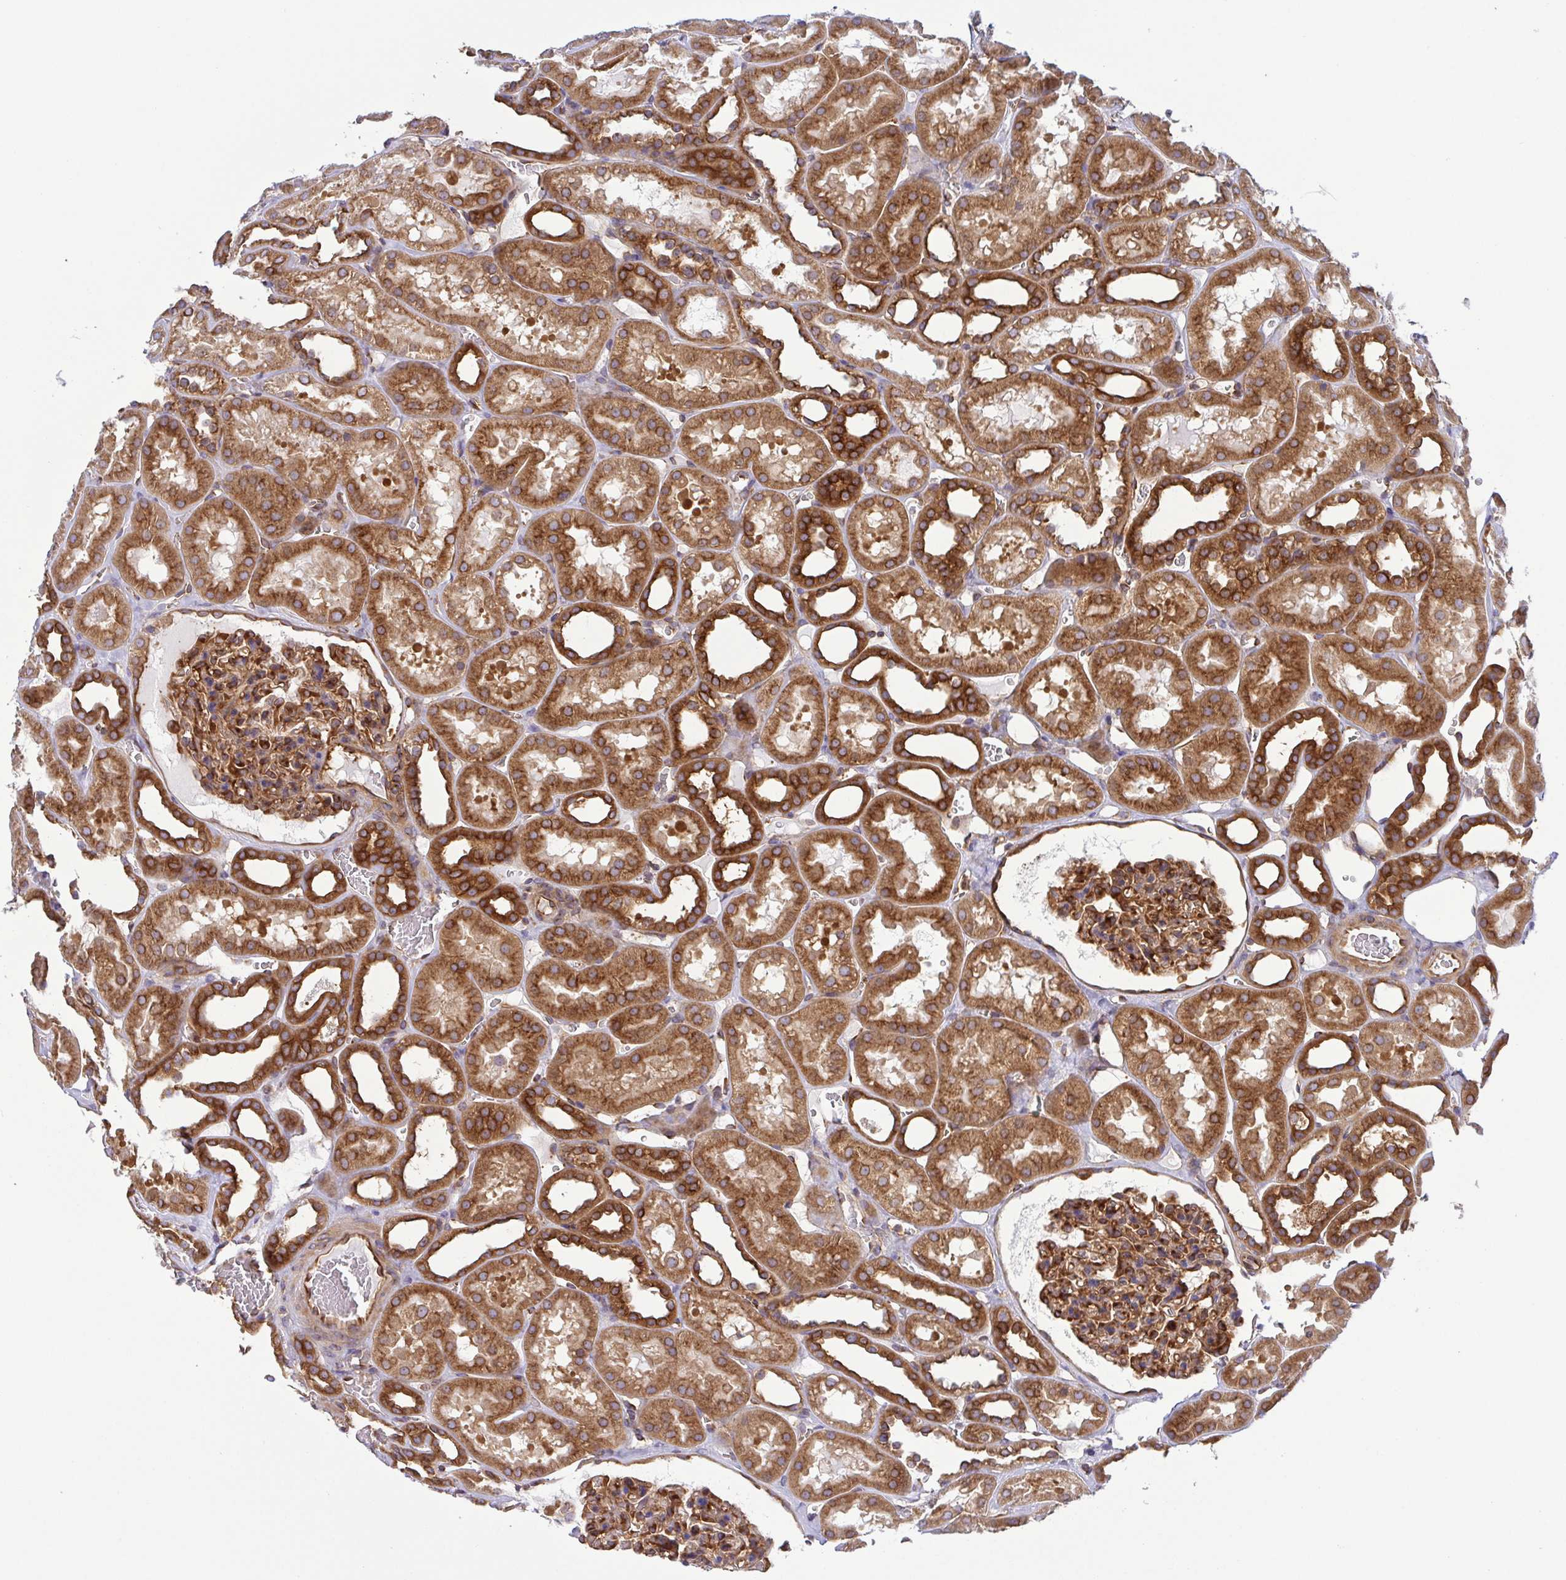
{"staining": {"intensity": "moderate", "quantity": "25%-75%", "location": "cytoplasmic/membranous"}, "tissue": "kidney", "cell_type": "Cells in glomeruli", "image_type": "normal", "snomed": [{"axis": "morphology", "description": "Normal tissue, NOS"}, {"axis": "topography", "description": "Kidney"}], "caption": "This is an image of immunohistochemistry (IHC) staining of unremarkable kidney, which shows moderate staining in the cytoplasmic/membranous of cells in glomeruli.", "gene": "KIF5B", "patient": {"sex": "female", "age": 41}}